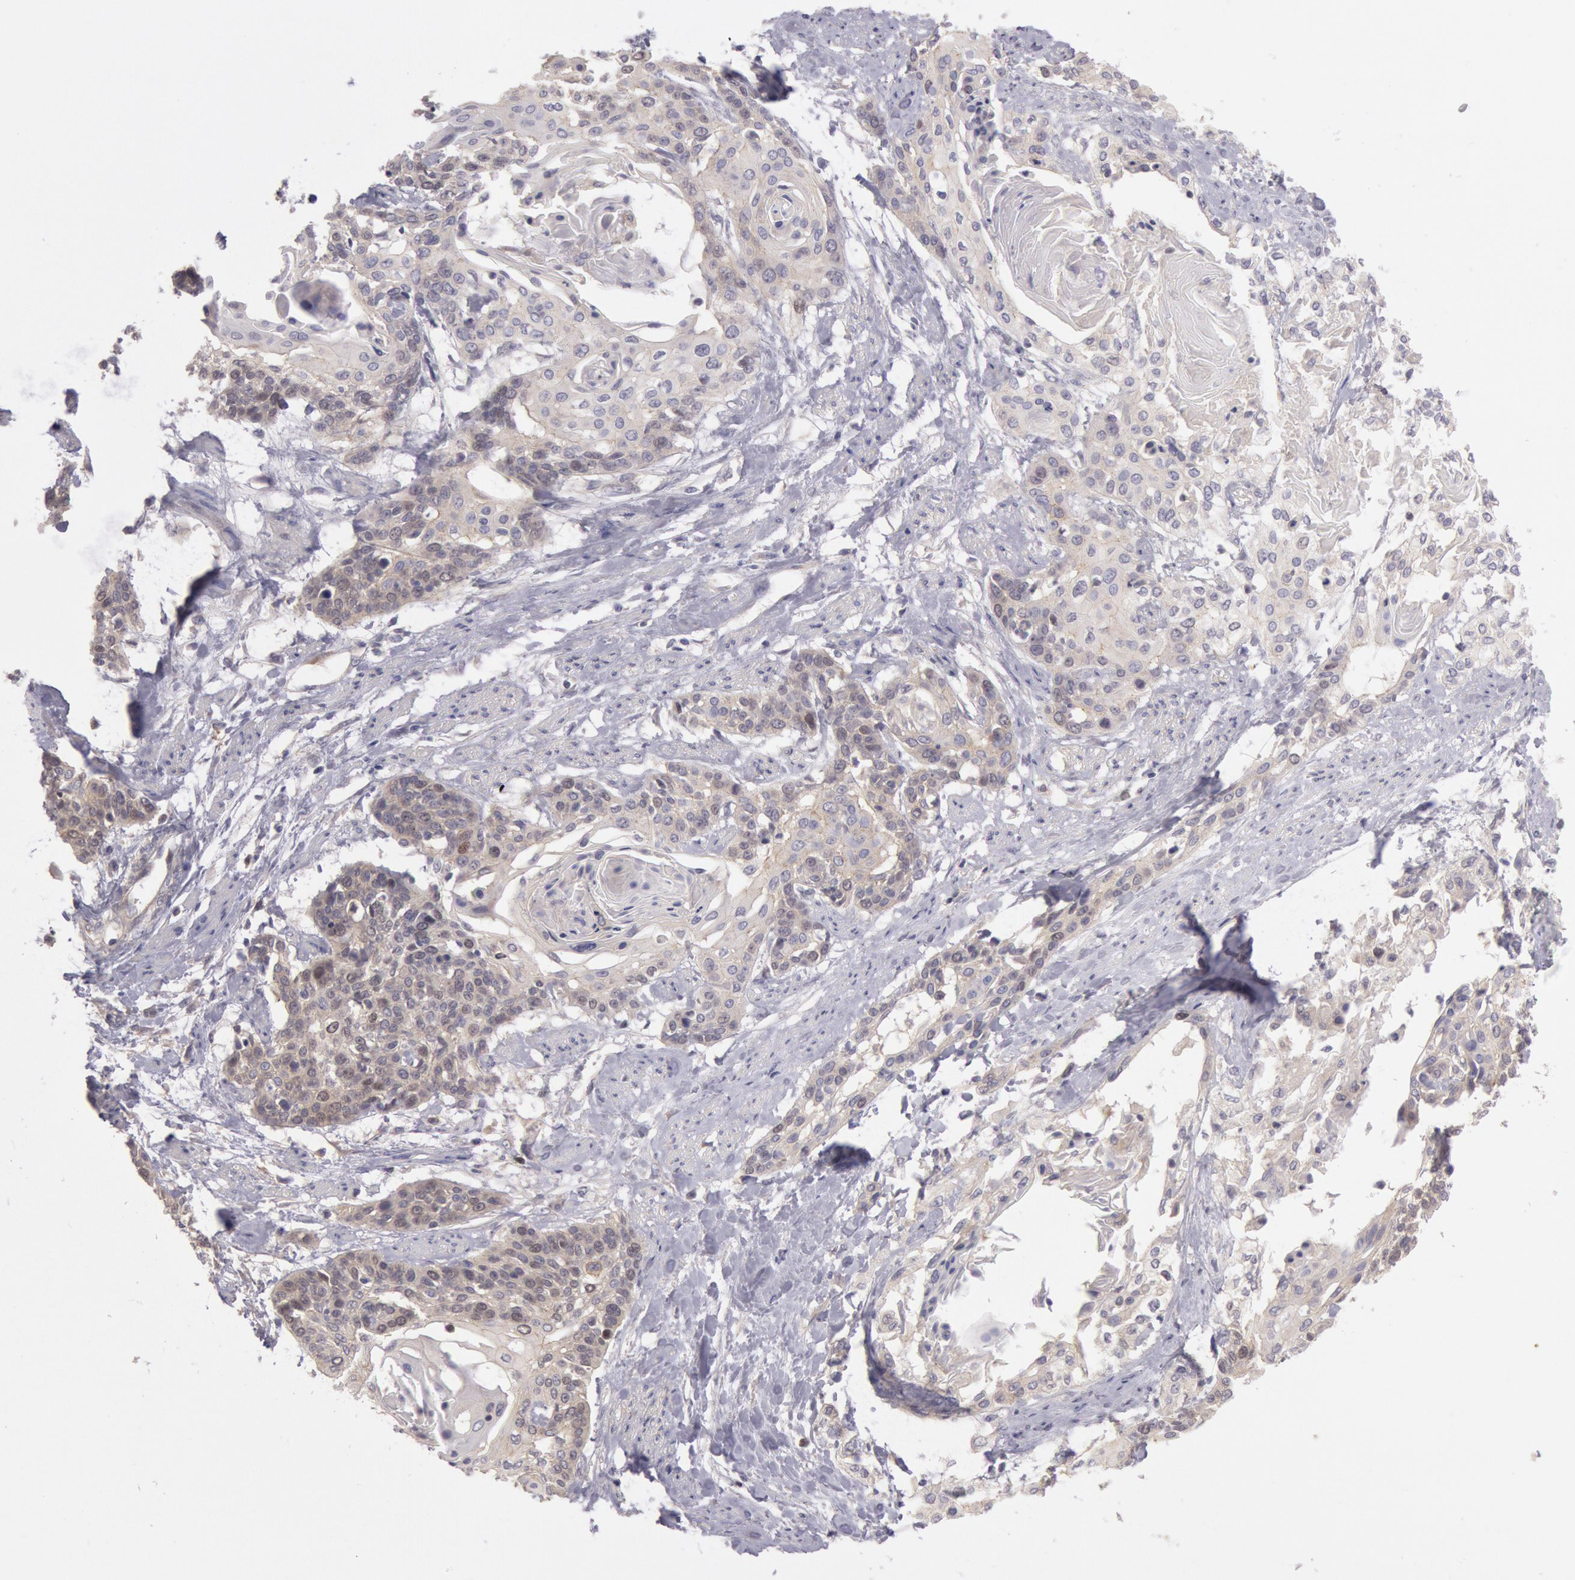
{"staining": {"intensity": "negative", "quantity": "none", "location": "none"}, "tissue": "cervical cancer", "cell_type": "Tumor cells", "image_type": "cancer", "snomed": [{"axis": "morphology", "description": "Squamous cell carcinoma, NOS"}, {"axis": "topography", "description": "Cervix"}], "caption": "The photomicrograph exhibits no significant expression in tumor cells of cervical cancer (squamous cell carcinoma).", "gene": "AMOTL1", "patient": {"sex": "female", "age": 57}}